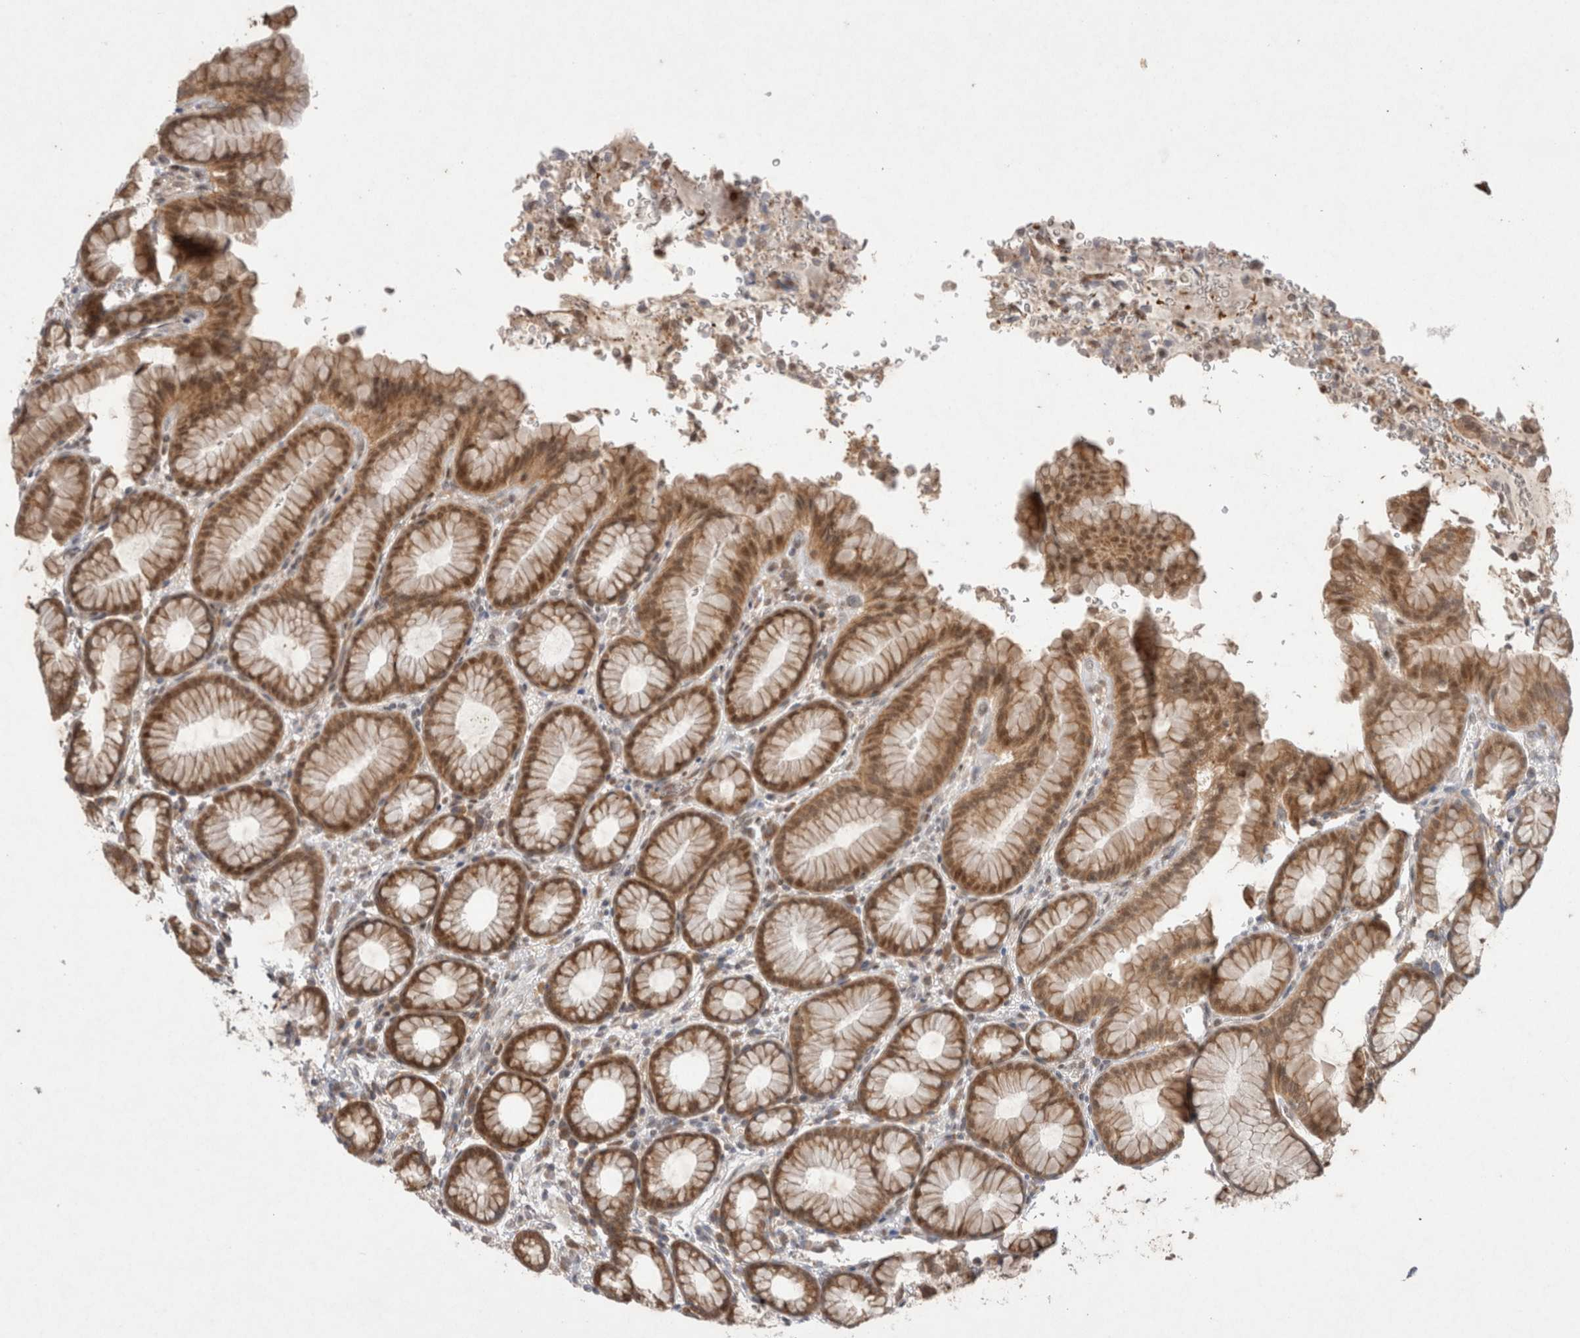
{"staining": {"intensity": "moderate", "quantity": ">75%", "location": "cytoplasmic/membranous,nuclear"}, "tissue": "stomach", "cell_type": "Glandular cells", "image_type": "normal", "snomed": [{"axis": "morphology", "description": "Normal tissue, NOS"}, {"axis": "topography", "description": "Stomach"}], "caption": "The image demonstrates a brown stain indicating the presence of a protein in the cytoplasmic/membranous,nuclear of glandular cells in stomach. The staining was performed using DAB (3,3'-diaminobenzidine) to visualize the protein expression in brown, while the nuclei were stained in blue with hematoxylin (Magnification: 20x).", "gene": "EIF3E", "patient": {"sex": "male", "age": 42}}